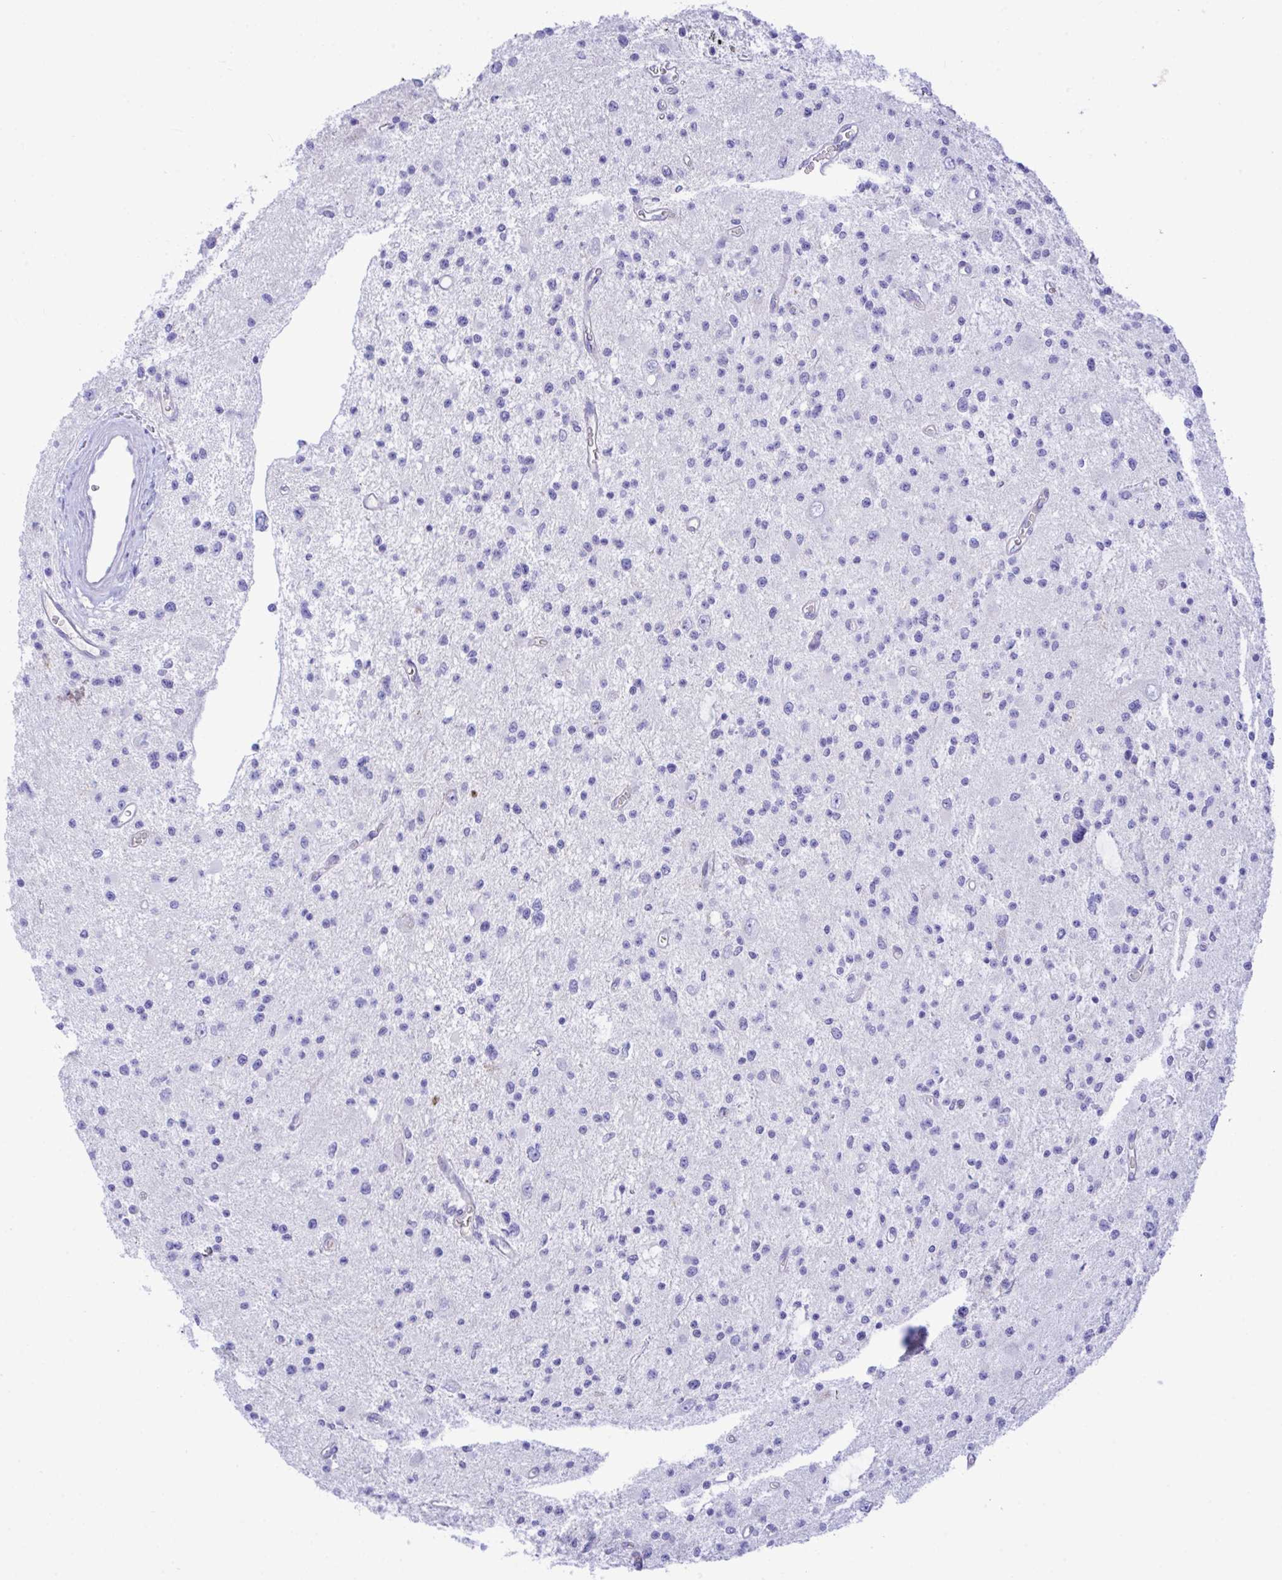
{"staining": {"intensity": "negative", "quantity": "none", "location": "none"}, "tissue": "glioma", "cell_type": "Tumor cells", "image_type": "cancer", "snomed": [{"axis": "morphology", "description": "Glioma, malignant, Low grade"}, {"axis": "topography", "description": "Brain"}], "caption": "Immunohistochemistry of human glioma shows no expression in tumor cells.", "gene": "ZNF221", "patient": {"sex": "male", "age": 43}}